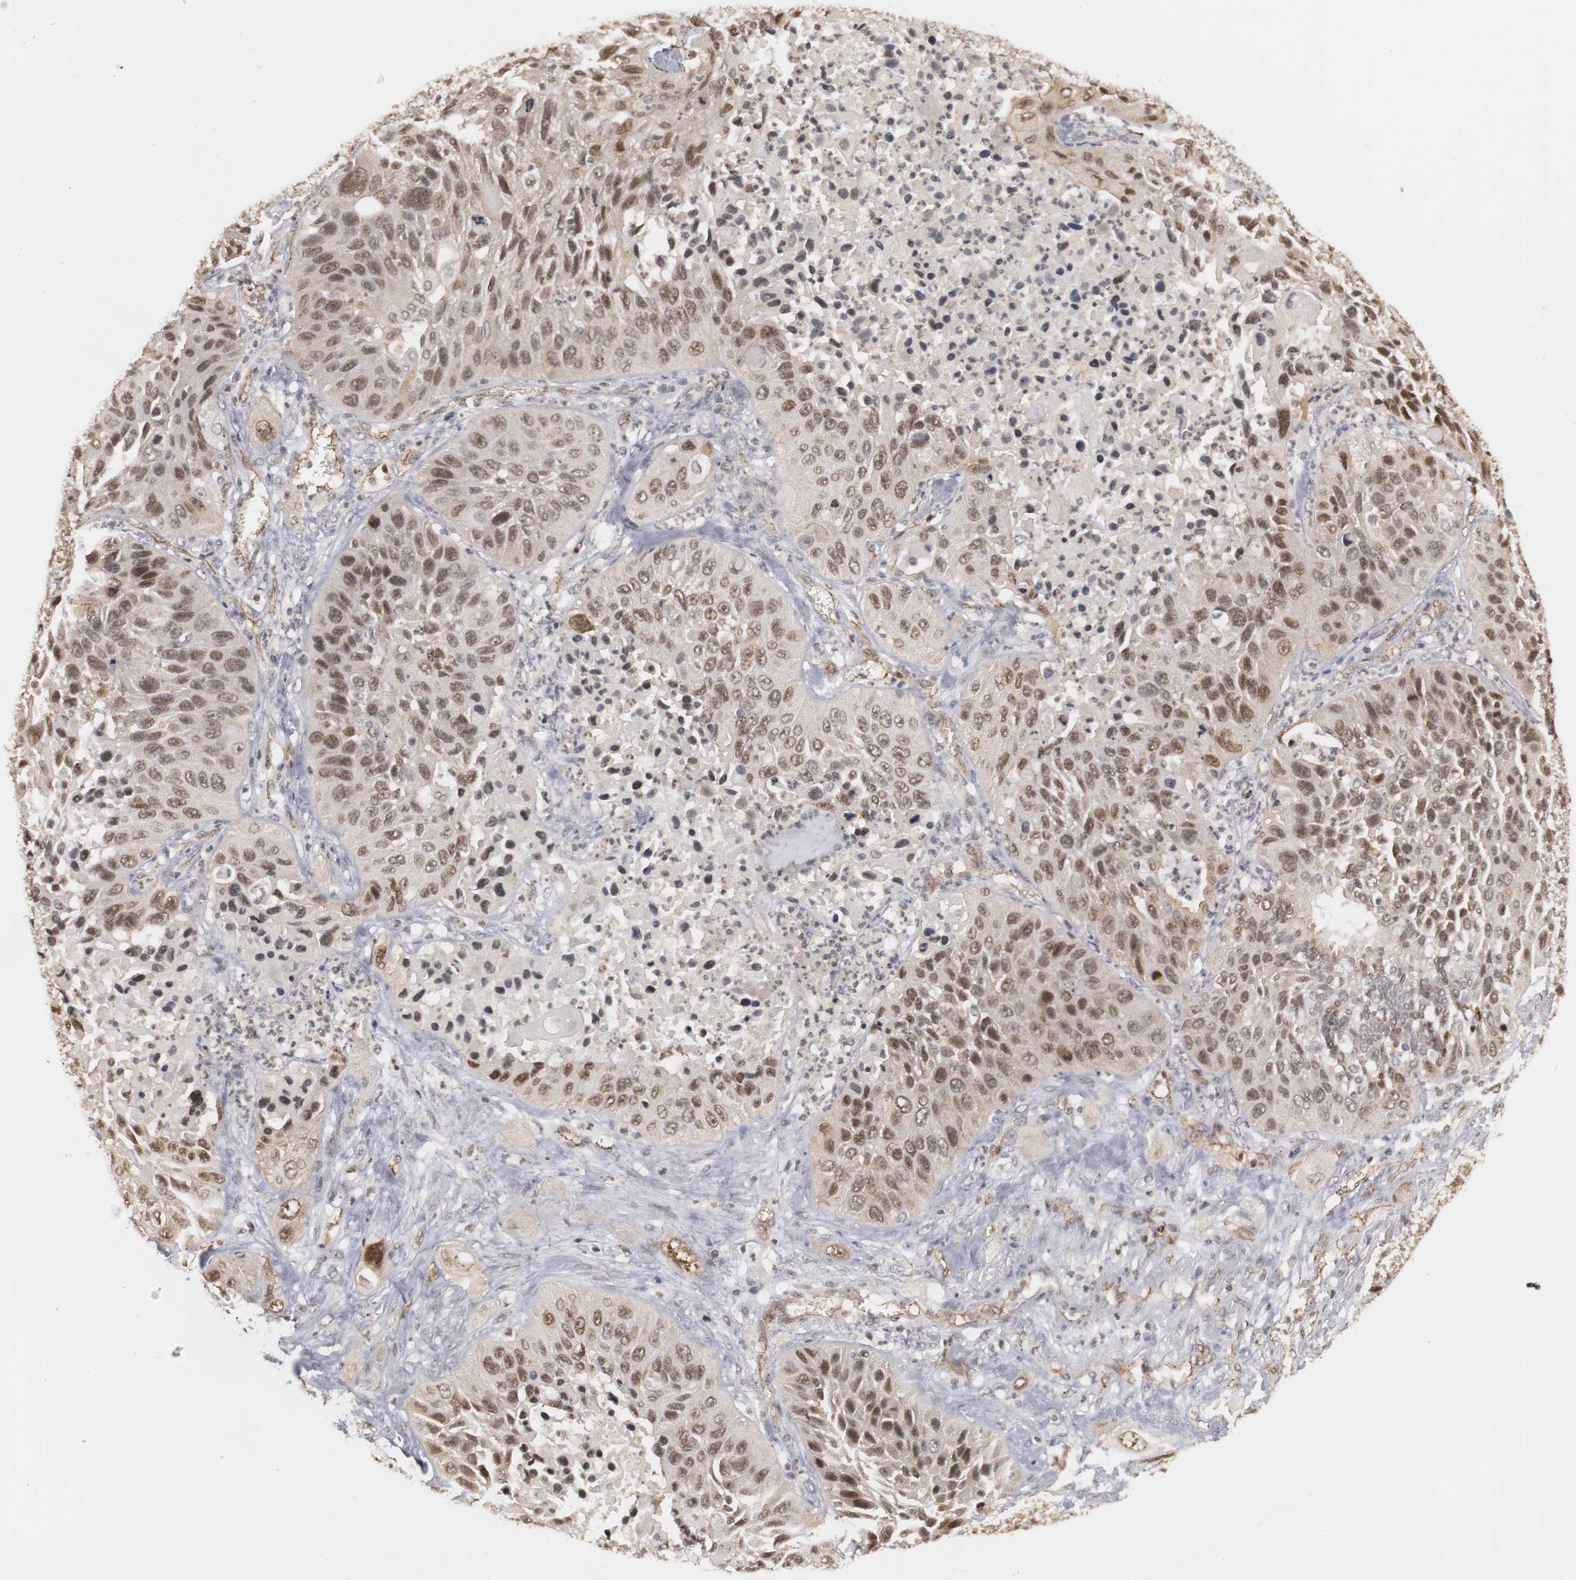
{"staining": {"intensity": "weak", "quantity": "25%-75%", "location": "cytoplasmic/membranous,nuclear"}, "tissue": "lung cancer", "cell_type": "Tumor cells", "image_type": "cancer", "snomed": [{"axis": "morphology", "description": "Squamous cell carcinoma, NOS"}, {"axis": "topography", "description": "Lung"}], "caption": "A low amount of weak cytoplasmic/membranous and nuclear staining is present in approximately 25%-75% of tumor cells in lung cancer tissue.", "gene": "PLEKHA1", "patient": {"sex": "female", "age": 76}}